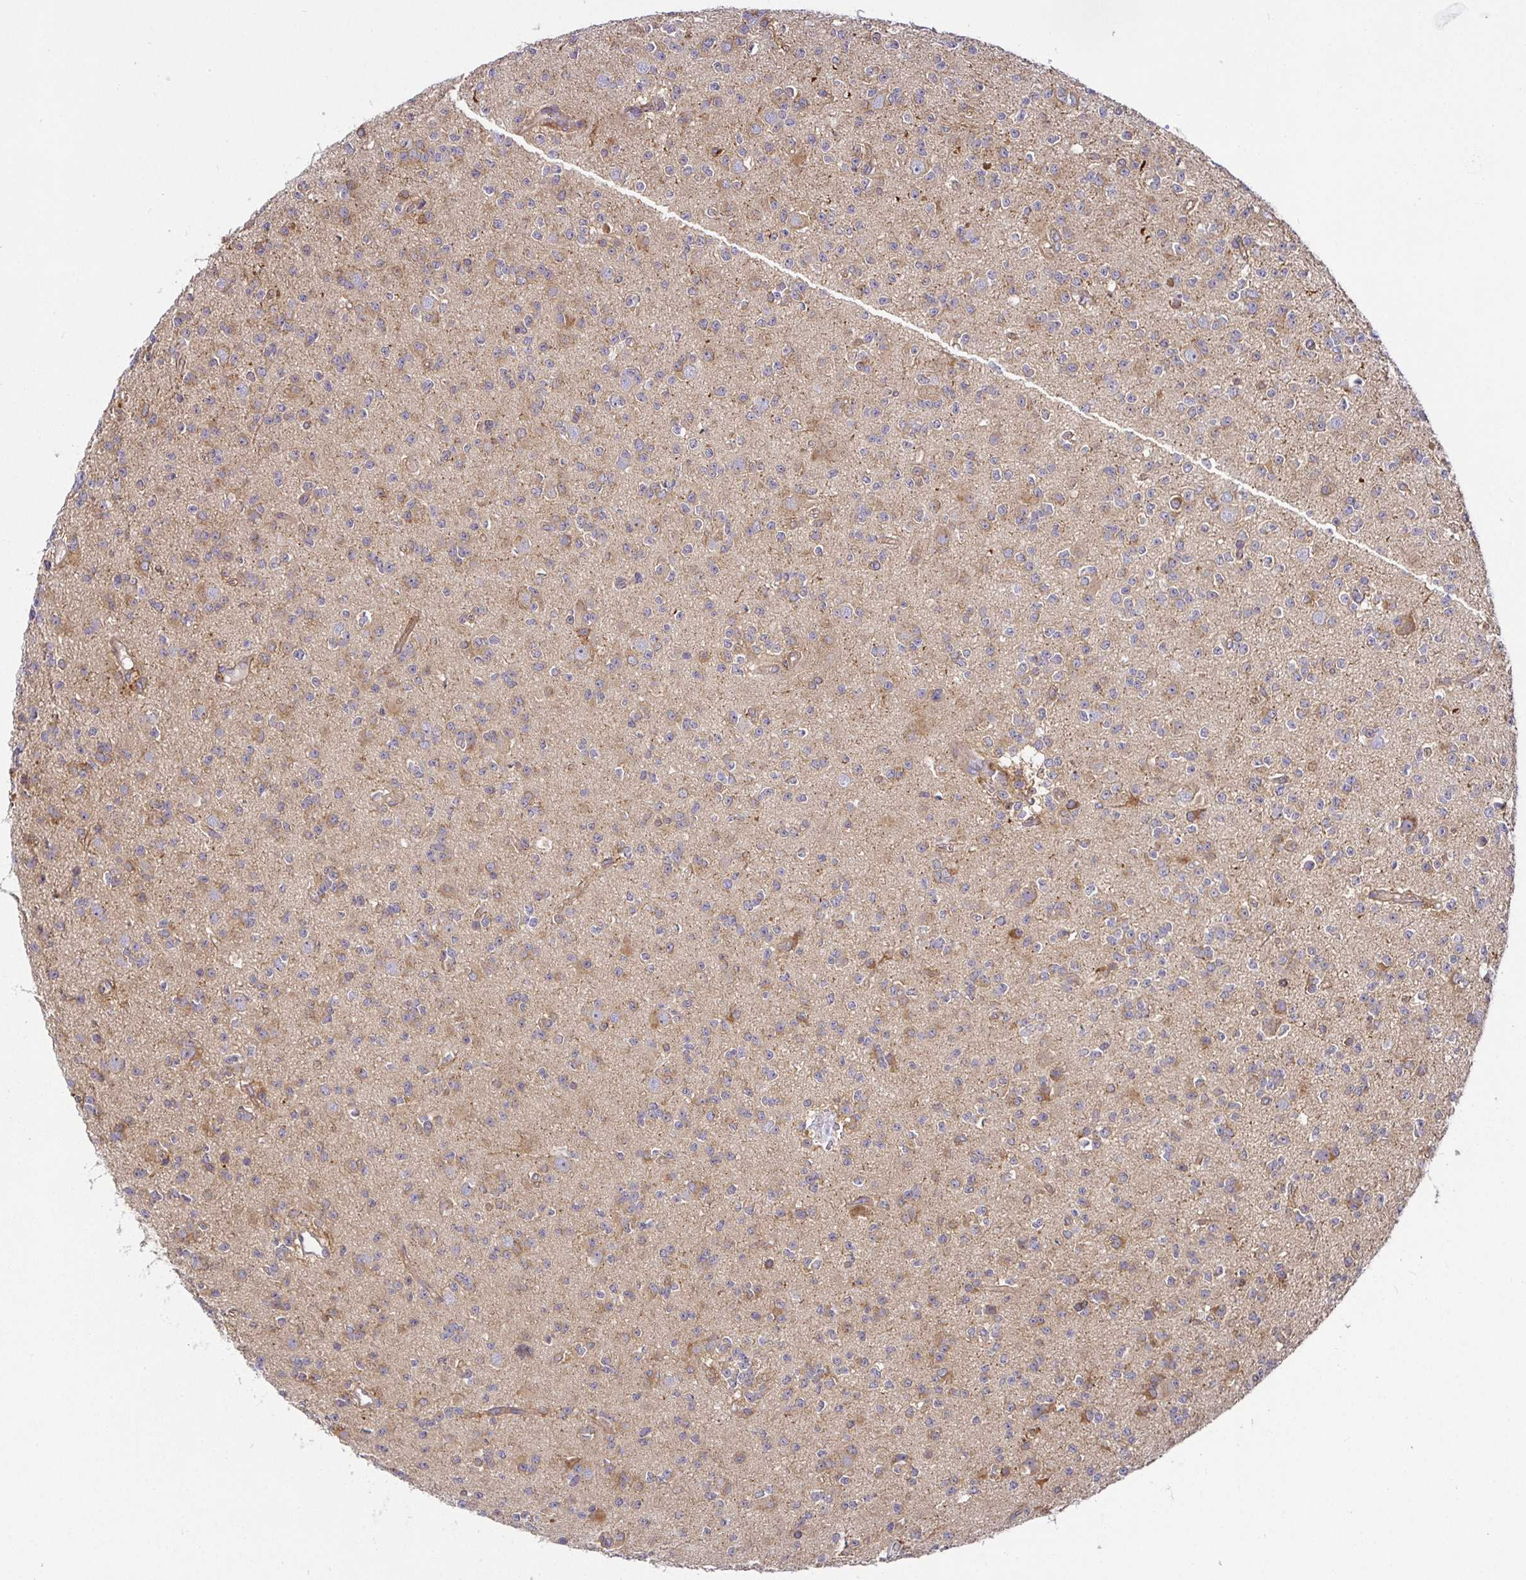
{"staining": {"intensity": "weak", "quantity": "<25%", "location": "cytoplasmic/membranous"}, "tissue": "glioma", "cell_type": "Tumor cells", "image_type": "cancer", "snomed": [{"axis": "morphology", "description": "Glioma, malignant, High grade"}, {"axis": "topography", "description": "Brain"}], "caption": "This is an IHC image of high-grade glioma (malignant). There is no expression in tumor cells.", "gene": "SNX8", "patient": {"sex": "male", "age": 36}}